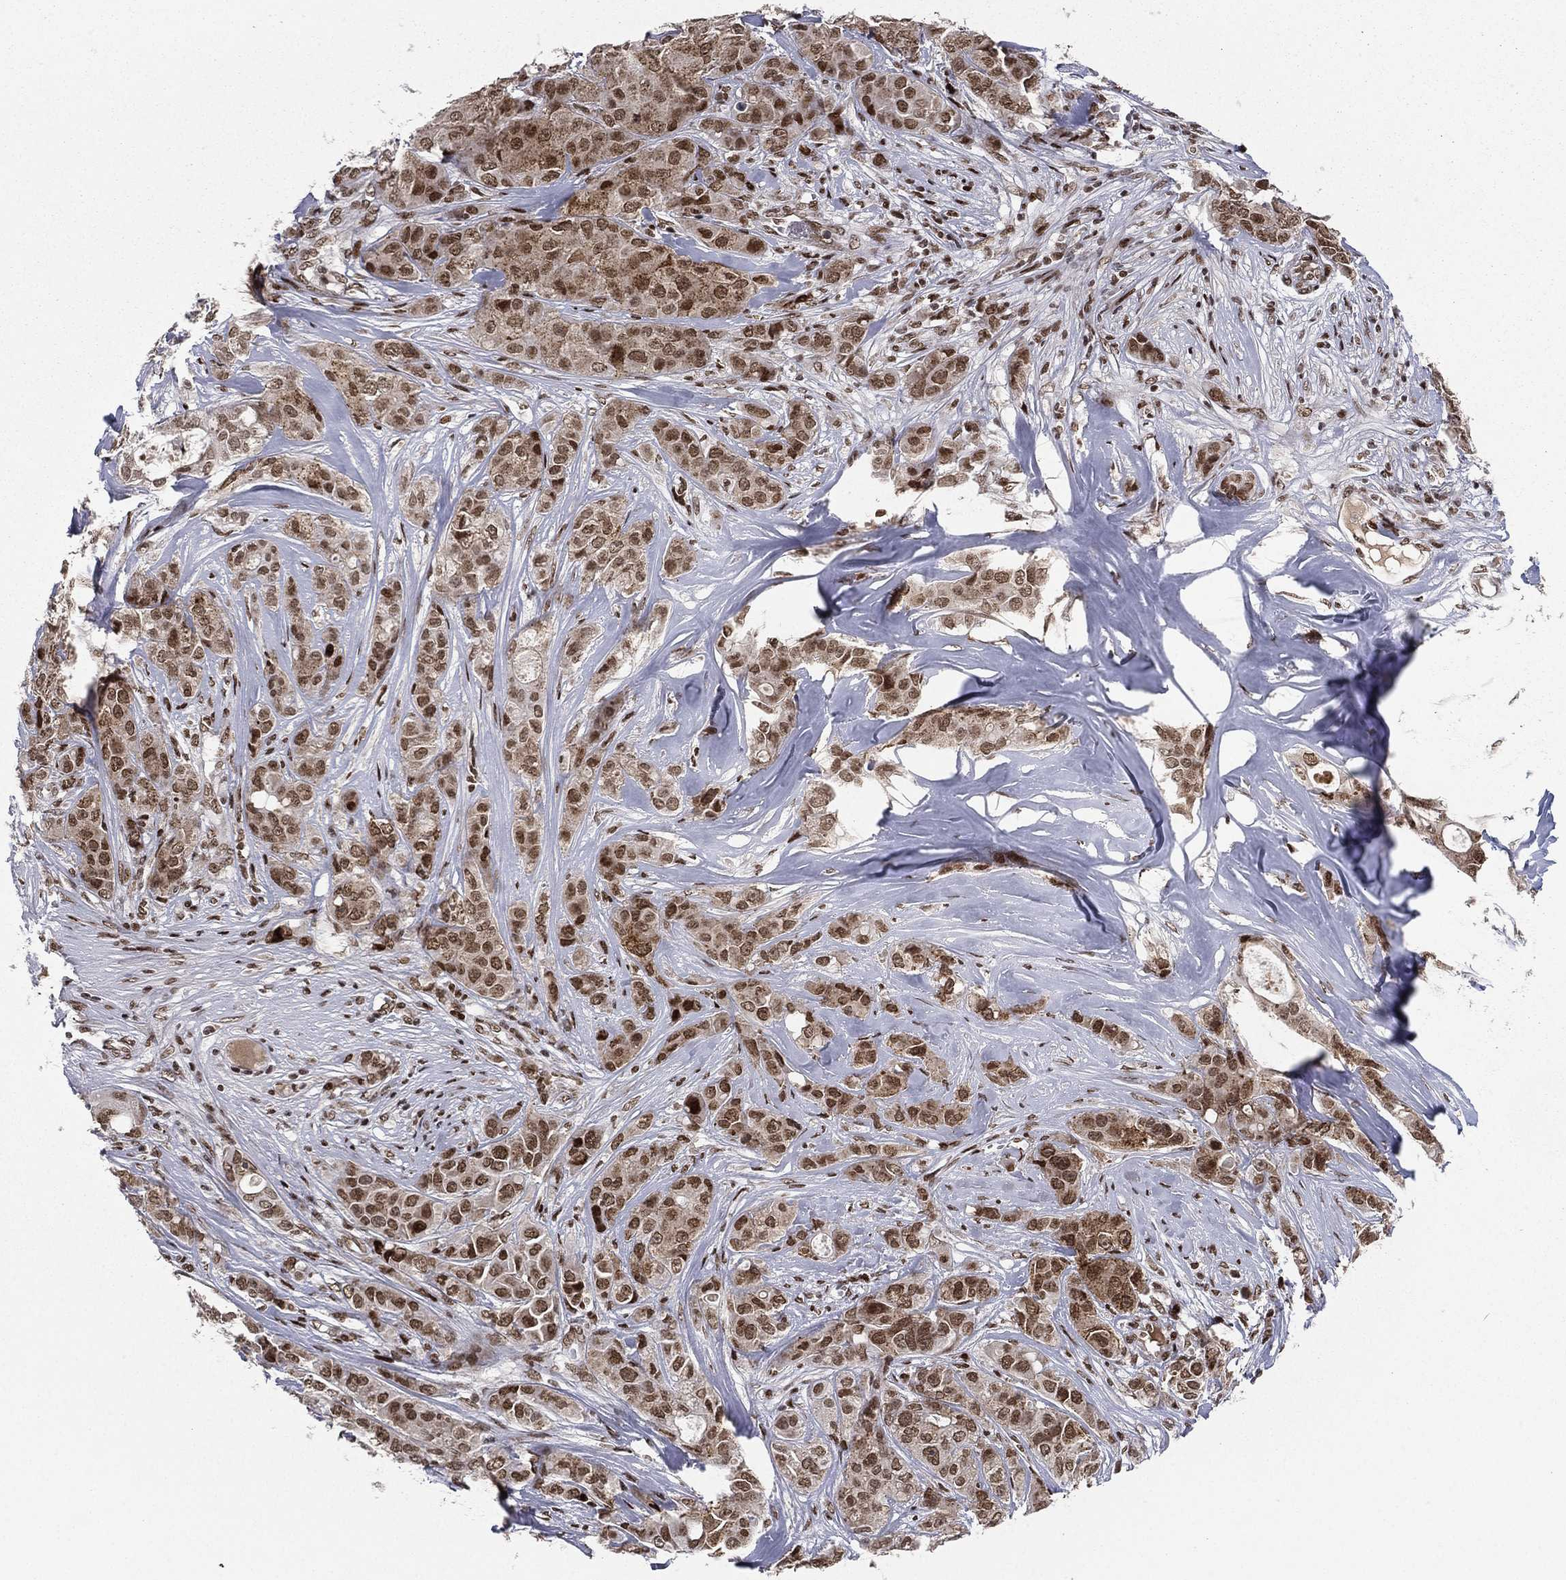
{"staining": {"intensity": "moderate", "quantity": ">75%", "location": "nuclear"}, "tissue": "breast cancer", "cell_type": "Tumor cells", "image_type": "cancer", "snomed": [{"axis": "morphology", "description": "Duct carcinoma"}, {"axis": "topography", "description": "Breast"}], "caption": "A photomicrograph of breast invasive ductal carcinoma stained for a protein reveals moderate nuclear brown staining in tumor cells.", "gene": "RTF1", "patient": {"sex": "female", "age": 43}}